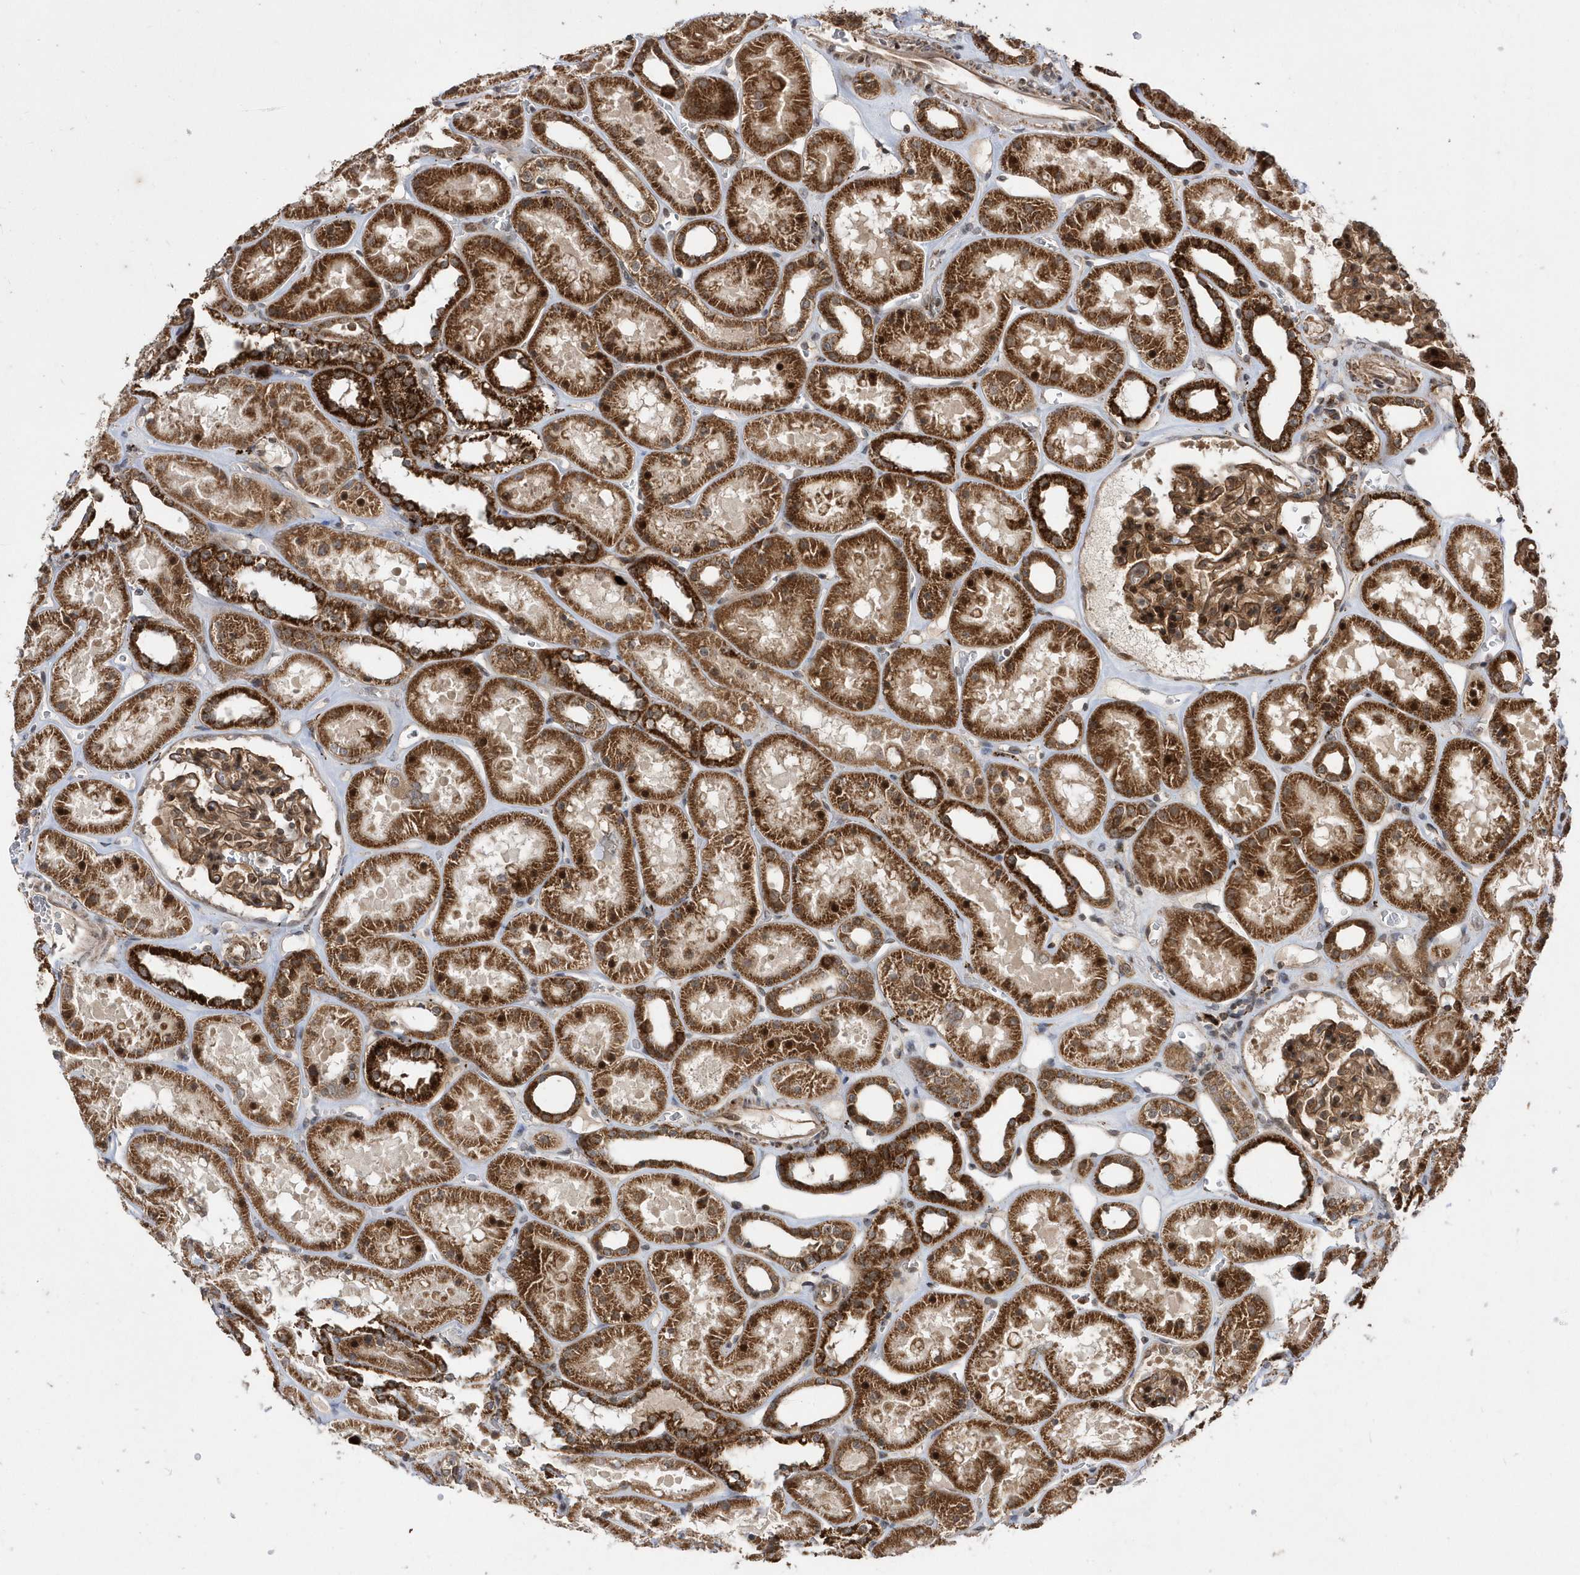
{"staining": {"intensity": "moderate", "quantity": ">75%", "location": "cytoplasmic/membranous,nuclear"}, "tissue": "kidney", "cell_type": "Cells in glomeruli", "image_type": "normal", "snomed": [{"axis": "morphology", "description": "Normal tissue, NOS"}, {"axis": "topography", "description": "Kidney"}], "caption": "Approximately >75% of cells in glomeruli in unremarkable kidney demonstrate moderate cytoplasmic/membranous,nuclear protein expression as visualized by brown immunohistochemical staining.", "gene": "DALRD3", "patient": {"sex": "female", "age": 41}}